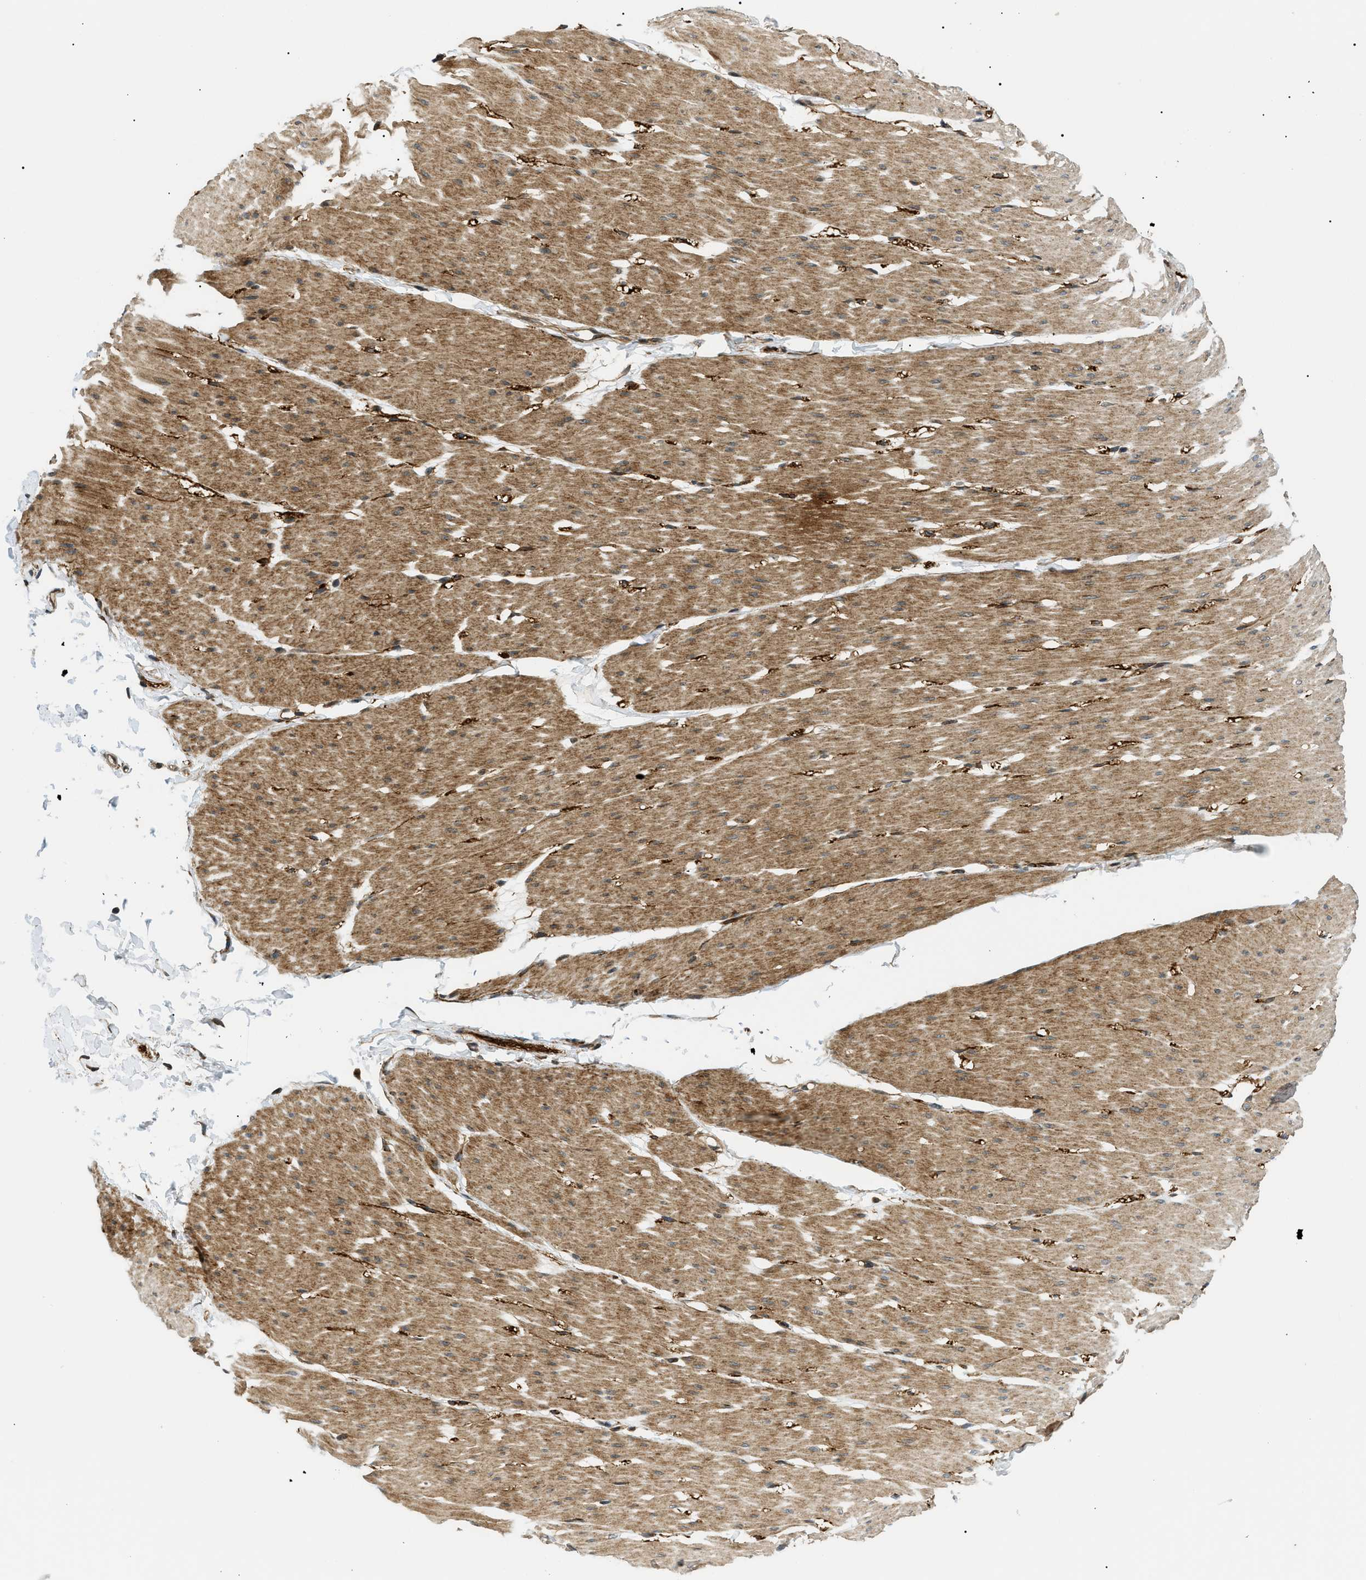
{"staining": {"intensity": "moderate", "quantity": ">75%", "location": "cytoplasmic/membranous"}, "tissue": "smooth muscle", "cell_type": "Smooth muscle cells", "image_type": "normal", "snomed": [{"axis": "morphology", "description": "Normal tissue, NOS"}, {"axis": "topography", "description": "Smooth muscle"}, {"axis": "topography", "description": "Colon"}], "caption": "The photomicrograph shows staining of normal smooth muscle, revealing moderate cytoplasmic/membranous protein expression (brown color) within smooth muscle cells. Nuclei are stained in blue.", "gene": "ATP6AP1", "patient": {"sex": "male", "age": 67}}